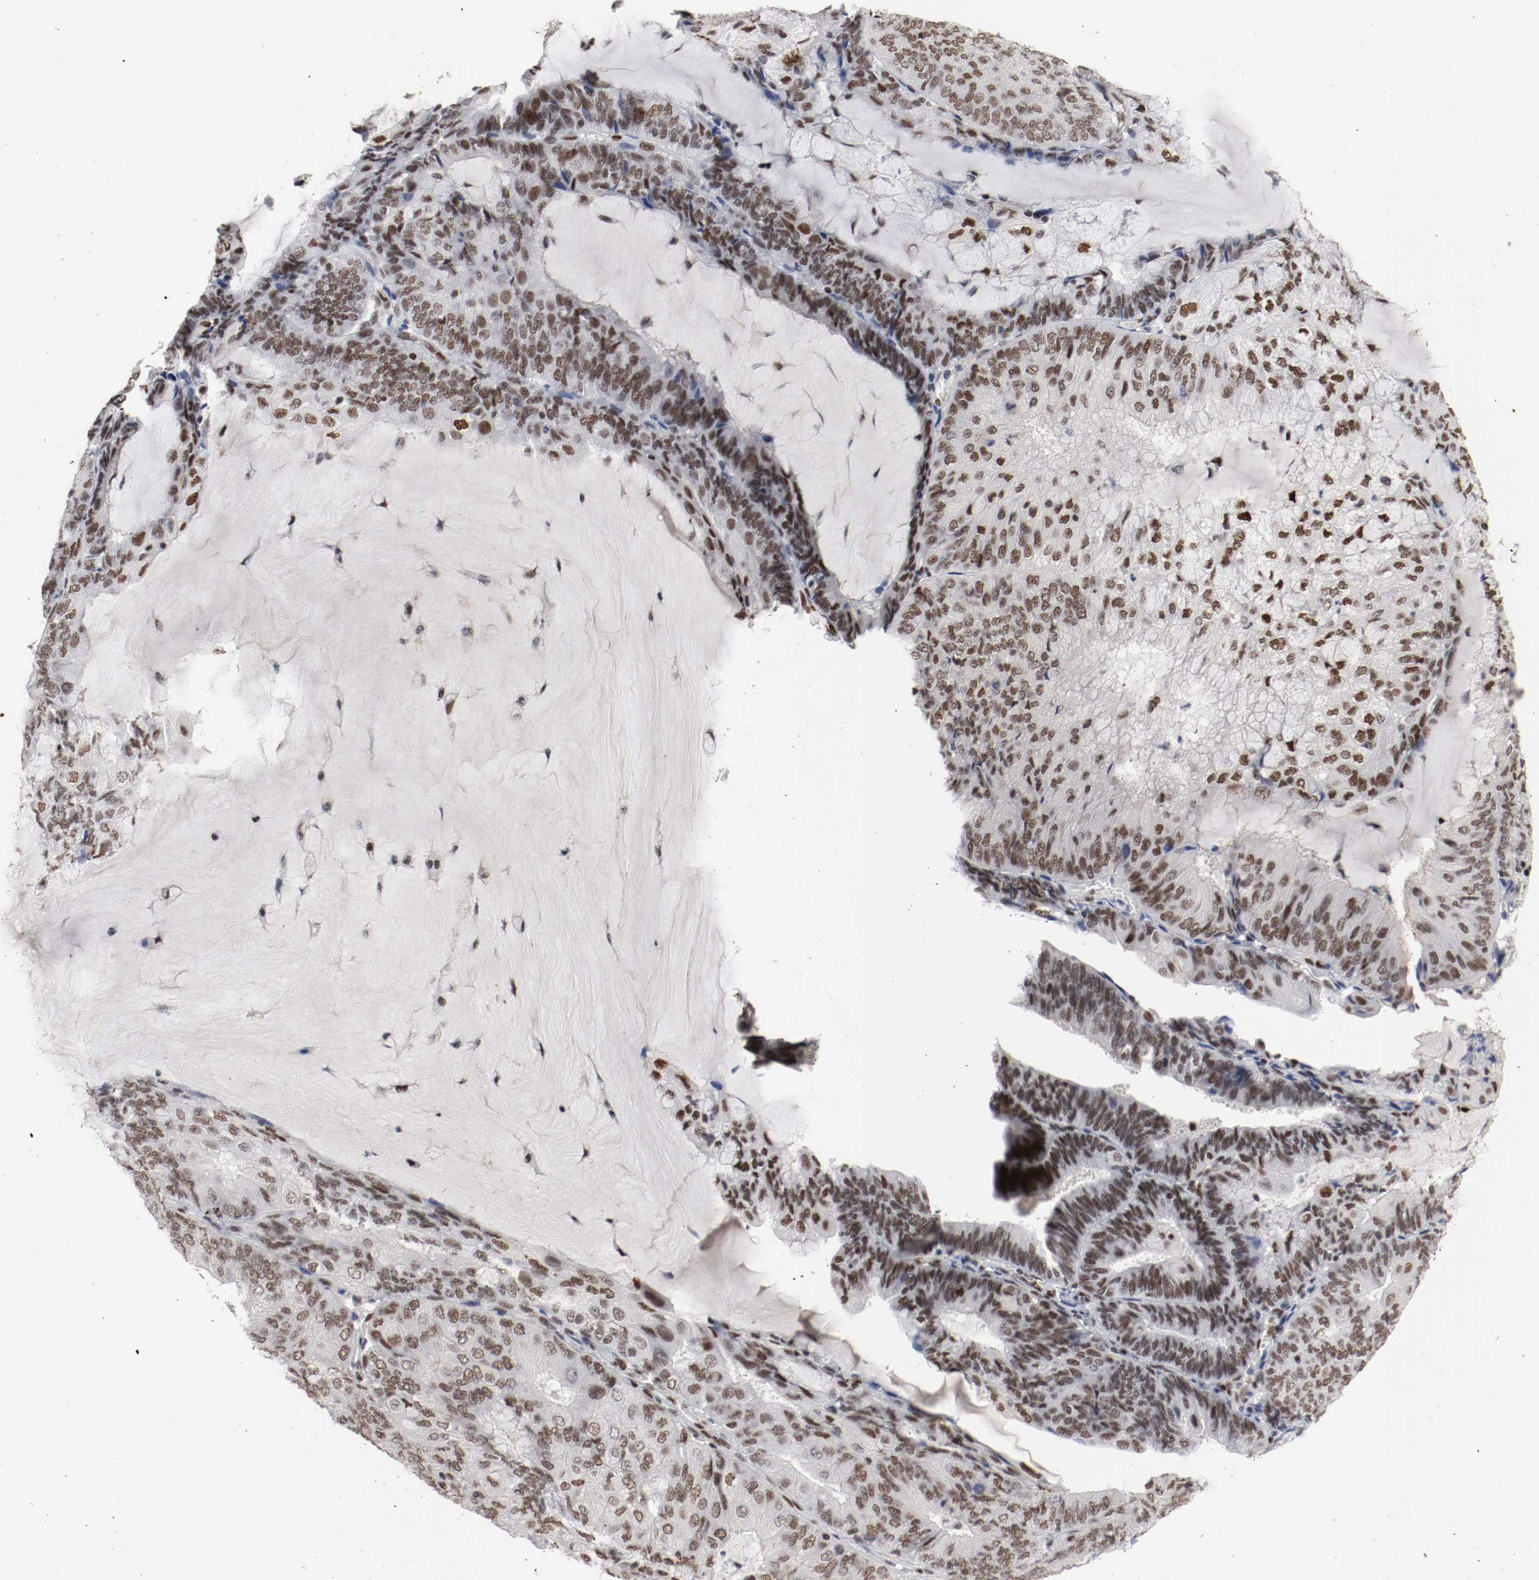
{"staining": {"intensity": "weak", "quantity": ">75%", "location": "nuclear"}, "tissue": "endometrial cancer", "cell_type": "Tumor cells", "image_type": "cancer", "snomed": [{"axis": "morphology", "description": "Adenocarcinoma, NOS"}, {"axis": "topography", "description": "Endometrium"}], "caption": "There is low levels of weak nuclear positivity in tumor cells of adenocarcinoma (endometrial), as demonstrated by immunohistochemical staining (brown color).", "gene": "MEF2D", "patient": {"sex": "female", "age": 81}}